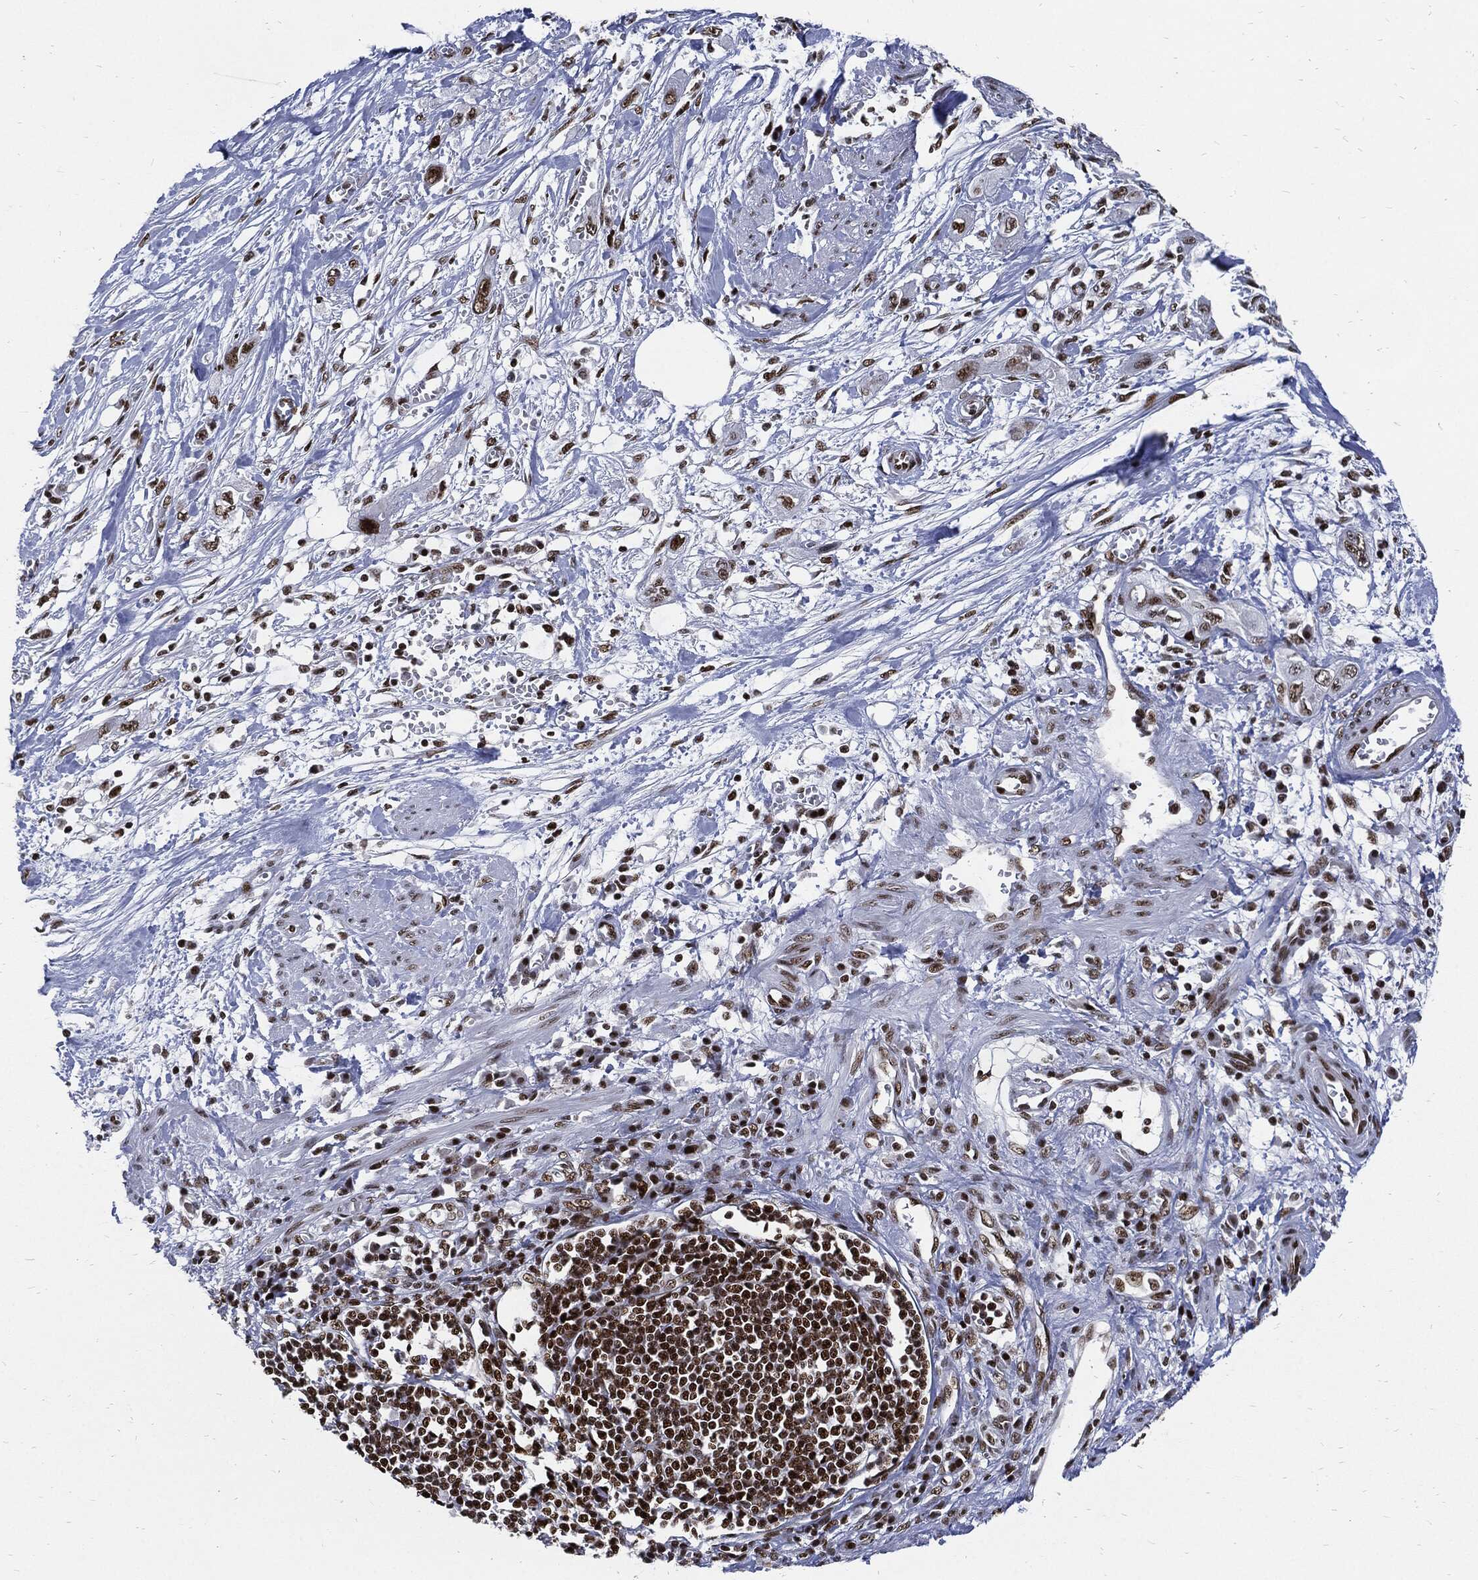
{"staining": {"intensity": "moderate", "quantity": "25%-75%", "location": "nuclear"}, "tissue": "pancreatic cancer", "cell_type": "Tumor cells", "image_type": "cancer", "snomed": [{"axis": "morphology", "description": "Adenocarcinoma, NOS"}, {"axis": "topography", "description": "Pancreas"}], "caption": "This histopathology image shows immunohistochemistry staining of human pancreatic cancer, with medium moderate nuclear staining in approximately 25%-75% of tumor cells.", "gene": "TERF2", "patient": {"sex": "male", "age": 72}}